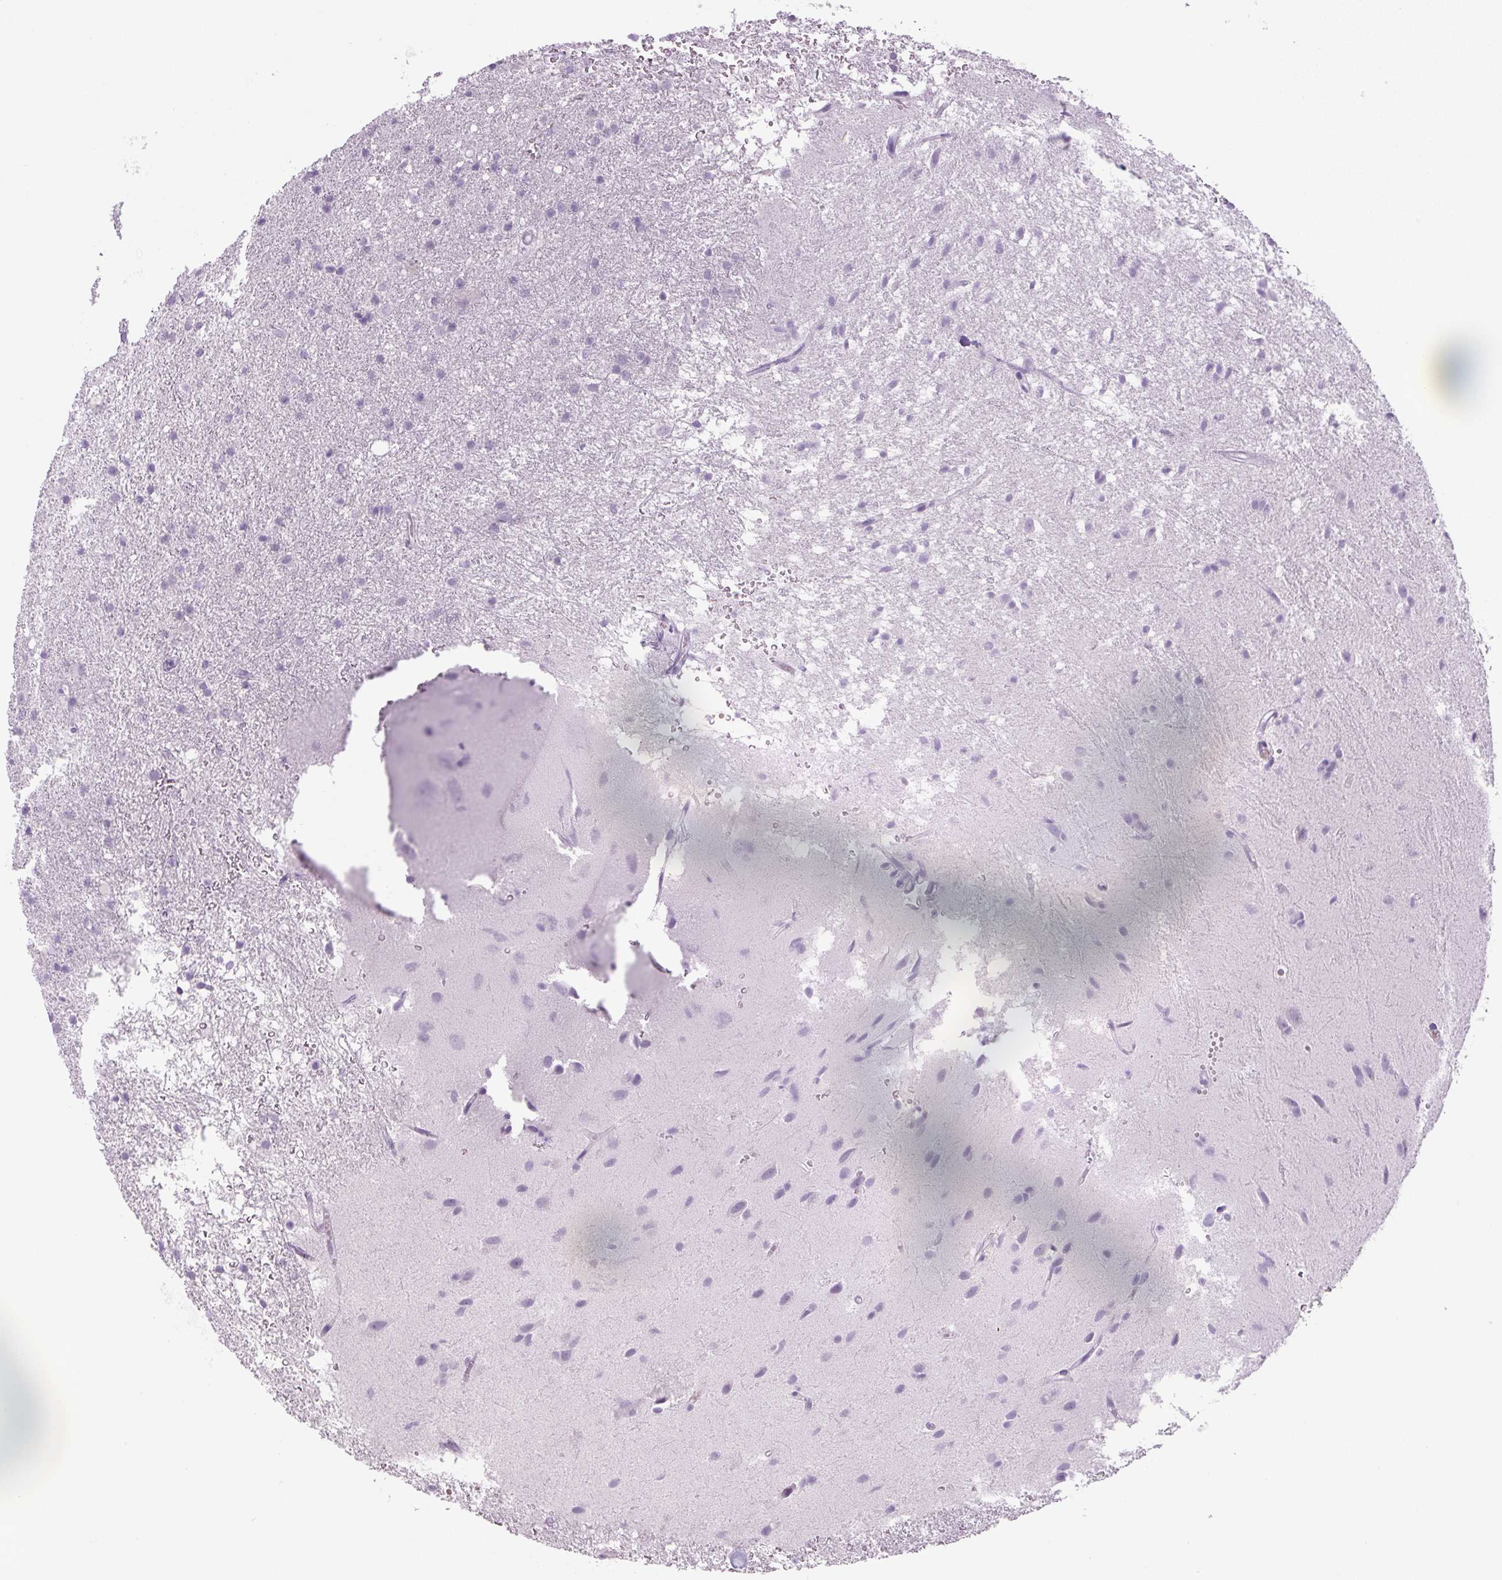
{"staining": {"intensity": "negative", "quantity": "none", "location": "none"}, "tissue": "glioma", "cell_type": "Tumor cells", "image_type": "cancer", "snomed": [{"axis": "morphology", "description": "Glioma, malignant, High grade"}, {"axis": "topography", "description": "Brain"}], "caption": "DAB immunohistochemical staining of human malignant glioma (high-grade) demonstrates no significant staining in tumor cells. Nuclei are stained in blue.", "gene": "COL9A2", "patient": {"sex": "female", "age": 50}}